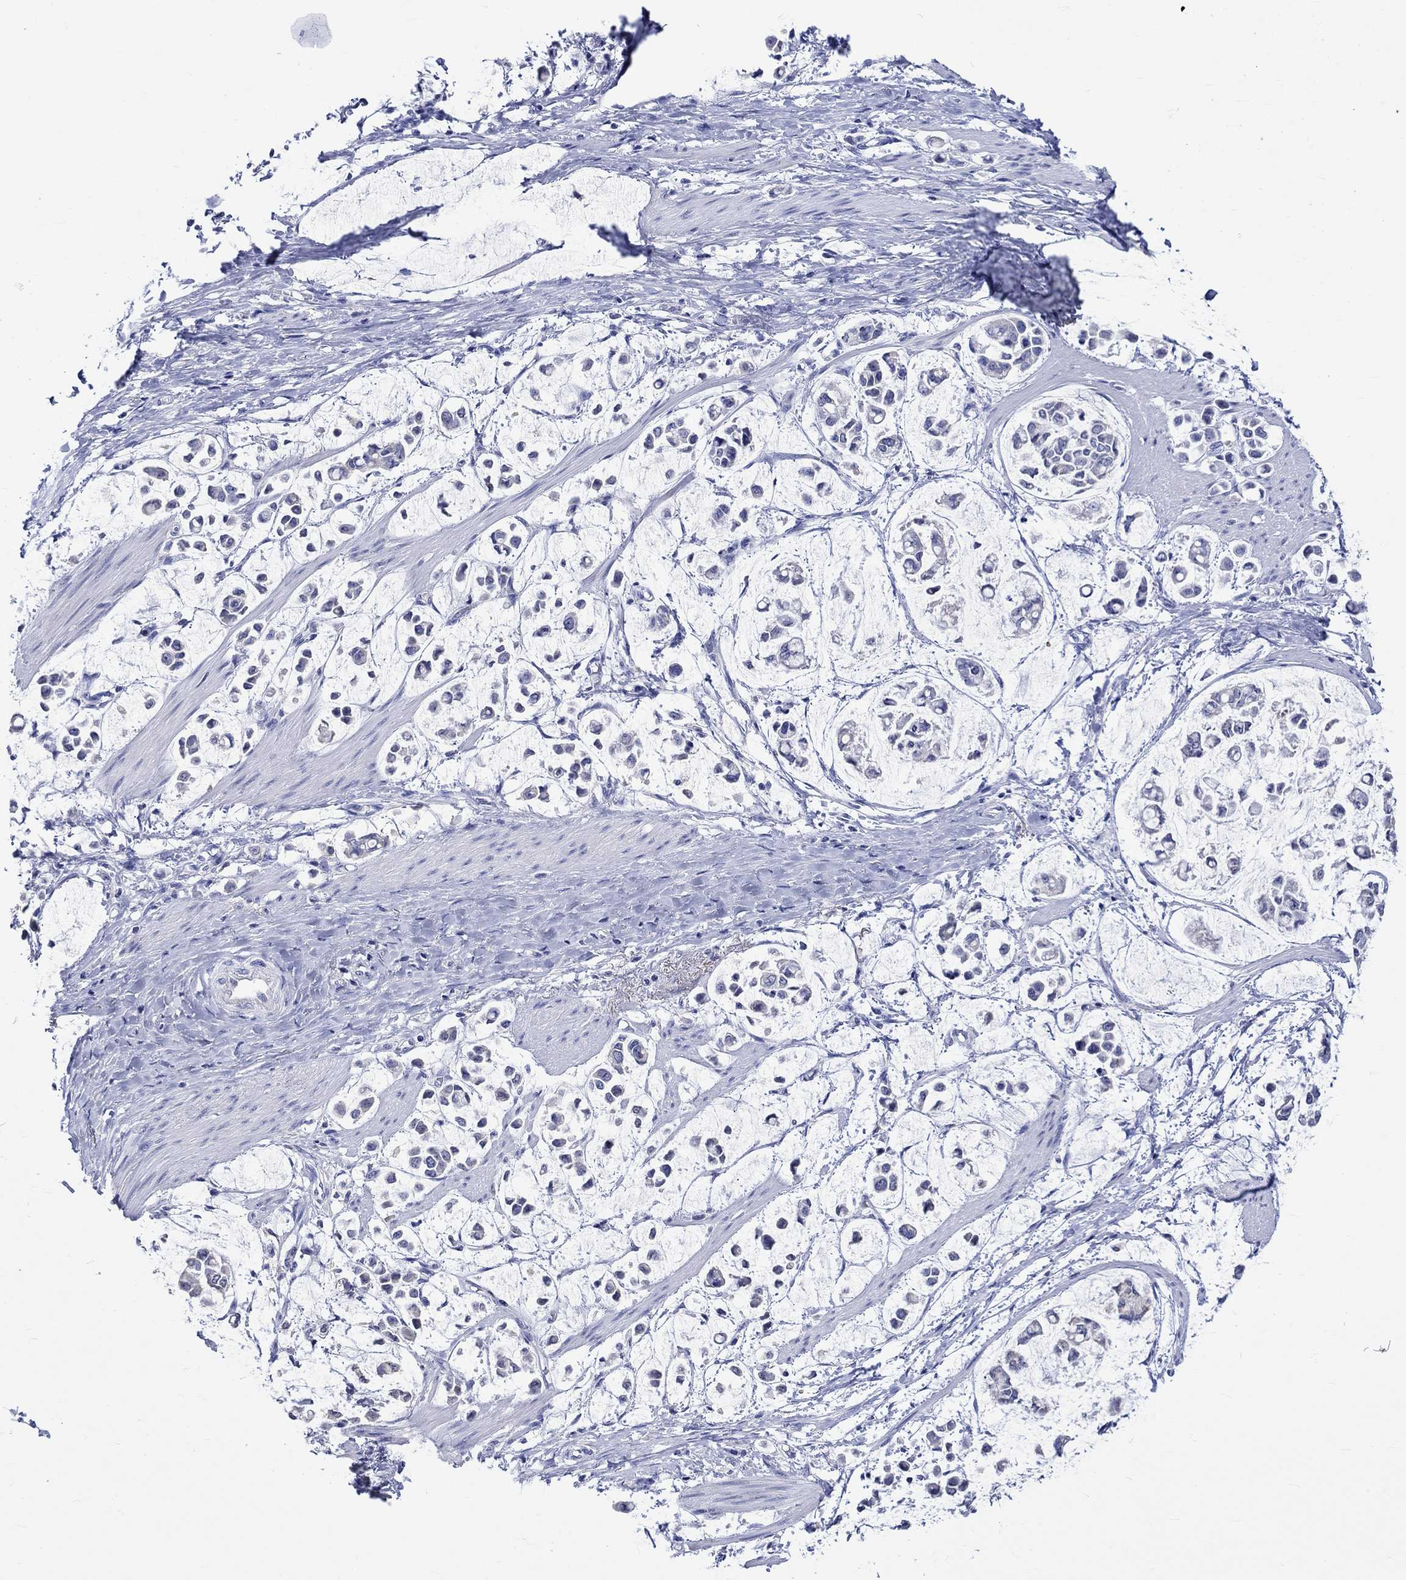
{"staining": {"intensity": "negative", "quantity": "none", "location": "none"}, "tissue": "stomach cancer", "cell_type": "Tumor cells", "image_type": "cancer", "snomed": [{"axis": "morphology", "description": "Adenocarcinoma, NOS"}, {"axis": "topography", "description": "Stomach"}], "caption": "Immunohistochemical staining of human stomach cancer (adenocarcinoma) reveals no significant expression in tumor cells.", "gene": "KLHL35", "patient": {"sex": "male", "age": 82}}